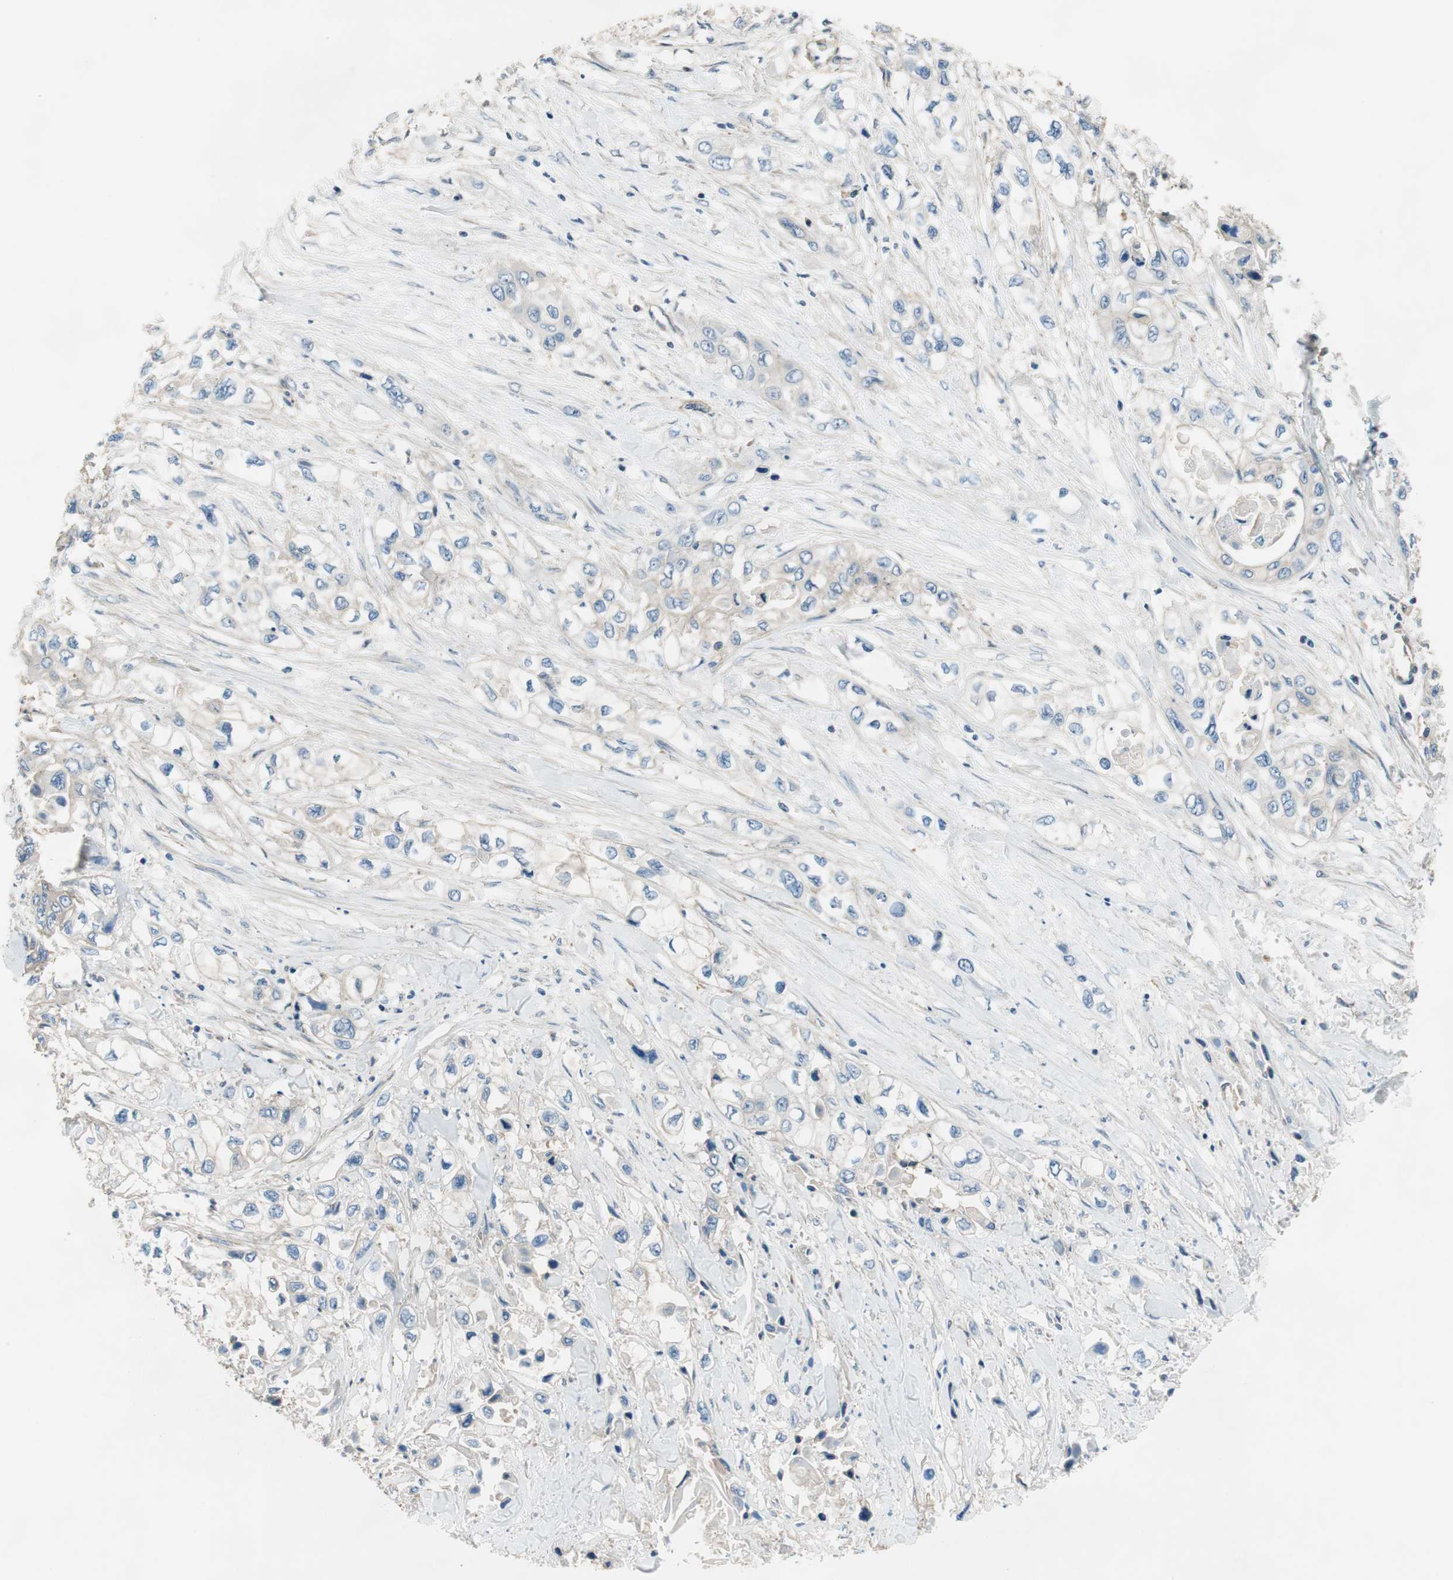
{"staining": {"intensity": "negative", "quantity": "none", "location": "none"}, "tissue": "pancreatic cancer", "cell_type": "Tumor cells", "image_type": "cancer", "snomed": [{"axis": "morphology", "description": "Adenocarcinoma, NOS"}, {"axis": "topography", "description": "Pancreas"}], "caption": "Human adenocarcinoma (pancreatic) stained for a protein using IHC demonstrates no positivity in tumor cells.", "gene": "CALML3", "patient": {"sex": "female", "age": 70}}